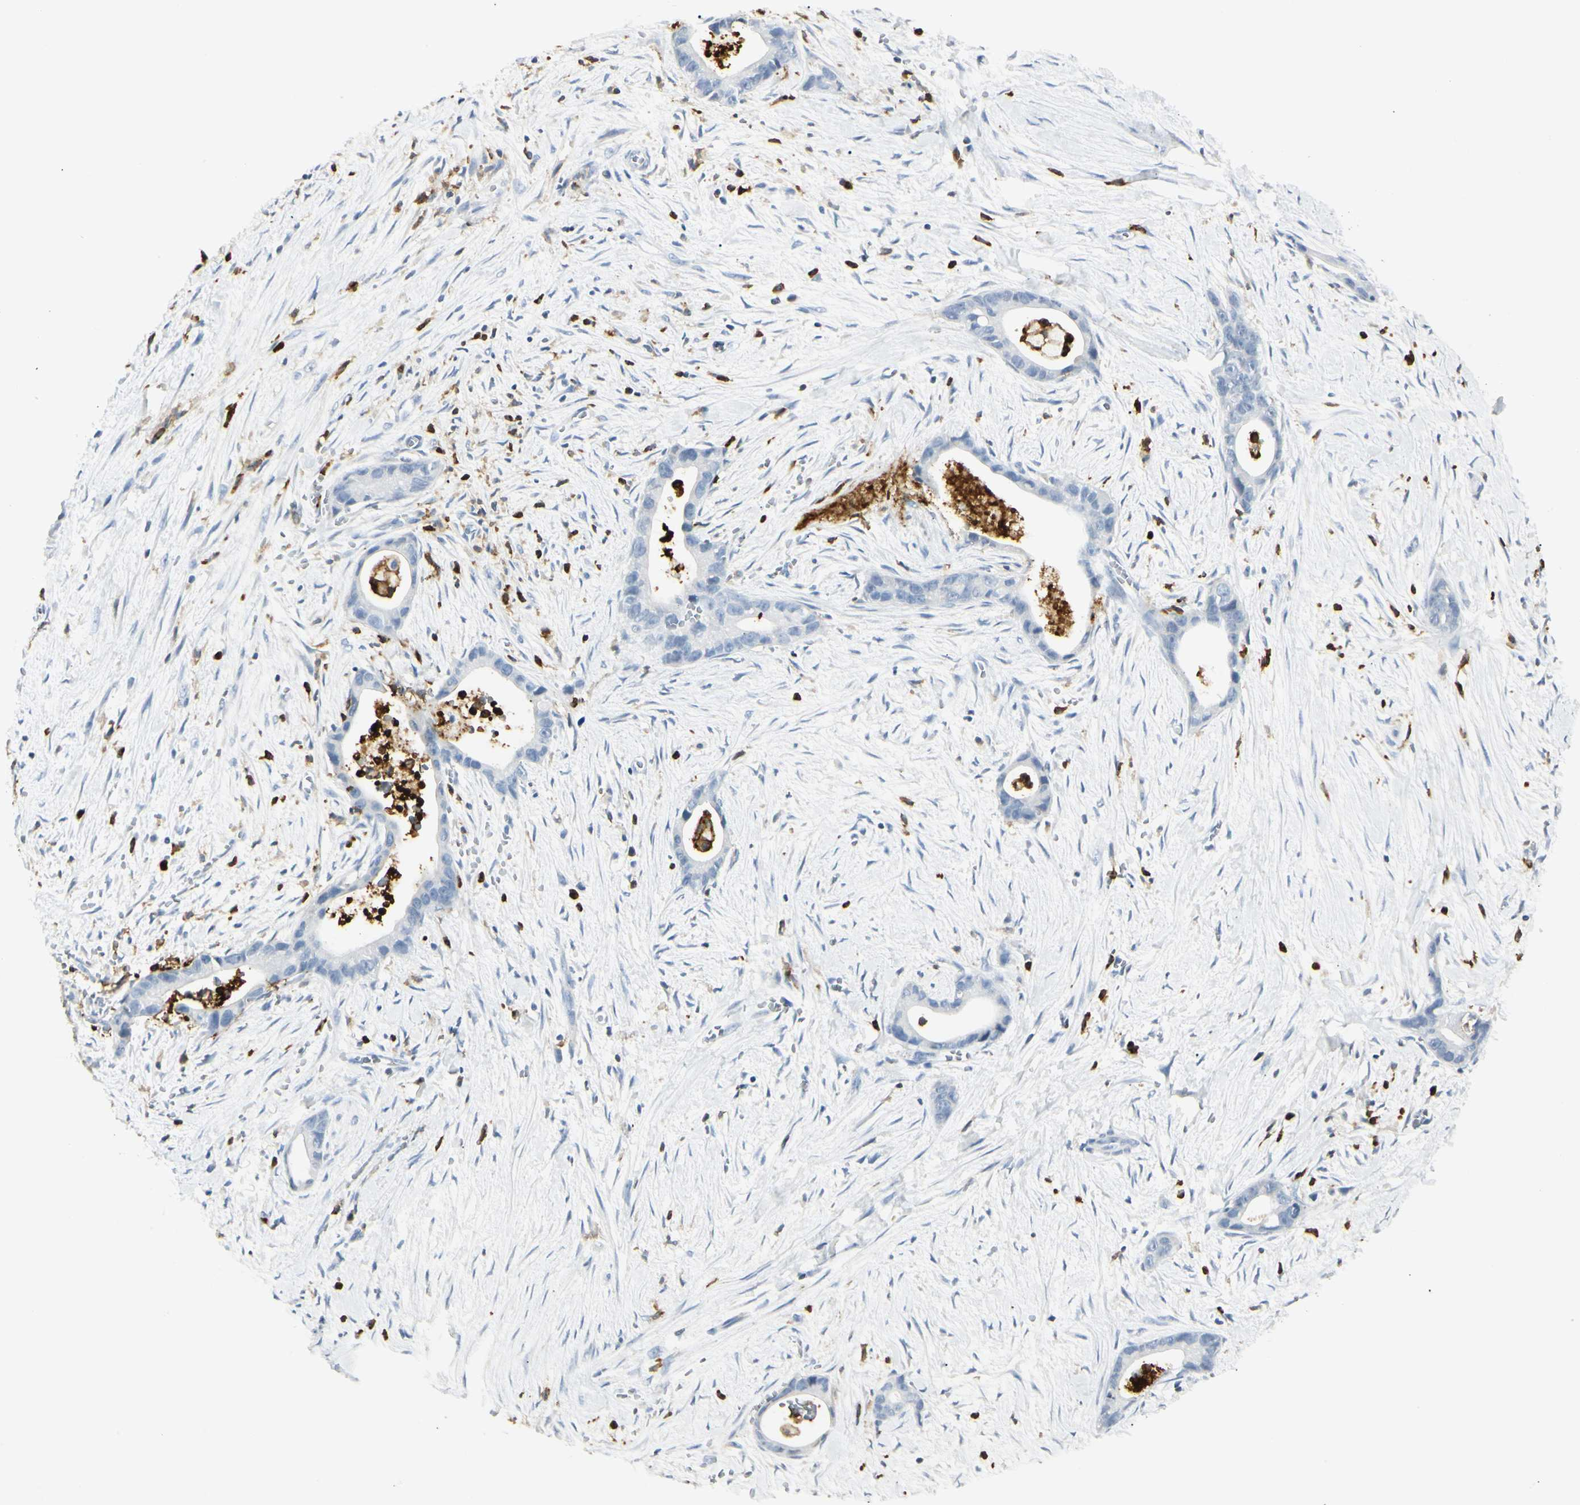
{"staining": {"intensity": "negative", "quantity": "none", "location": "none"}, "tissue": "liver cancer", "cell_type": "Tumor cells", "image_type": "cancer", "snomed": [{"axis": "morphology", "description": "Cholangiocarcinoma"}, {"axis": "topography", "description": "Liver"}], "caption": "The IHC micrograph has no significant expression in tumor cells of liver cholangiocarcinoma tissue.", "gene": "ITGB2", "patient": {"sex": "female", "age": 55}}